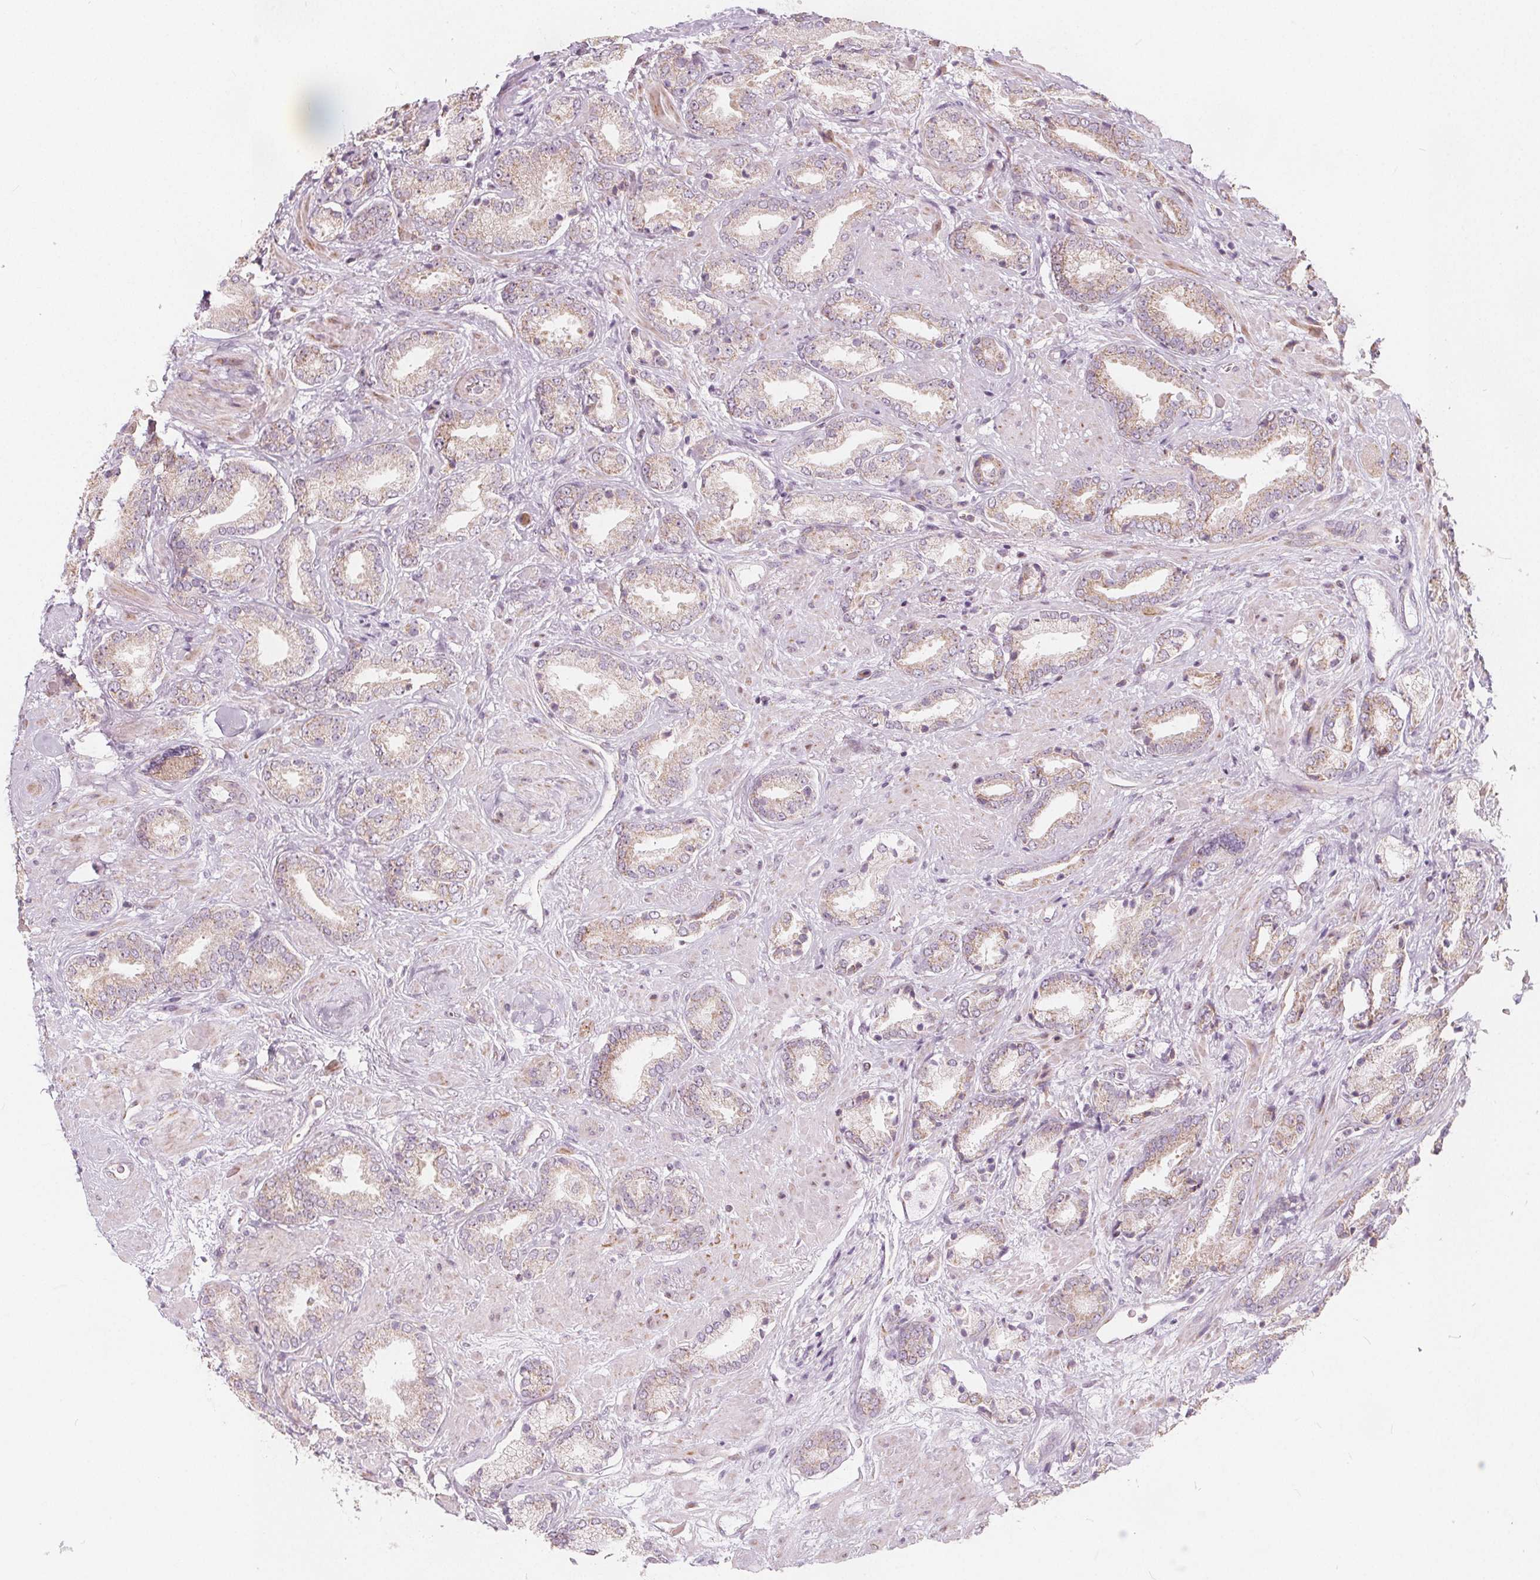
{"staining": {"intensity": "weak", "quantity": ">75%", "location": "cytoplasmic/membranous"}, "tissue": "prostate cancer", "cell_type": "Tumor cells", "image_type": "cancer", "snomed": [{"axis": "morphology", "description": "Adenocarcinoma, High grade"}, {"axis": "topography", "description": "Prostate"}], "caption": "IHC histopathology image of neoplastic tissue: prostate adenocarcinoma (high-grade) stained using immunohistochemistry (IHC) exhibits low levels of weak protein expression localized specifically in the cytoplasmic/membranous of tumor cells, appearing as a cytoplasmic/membranous brown color.", "gene": "NUP210L", "patient": {"sex": "male", "age": 56}}